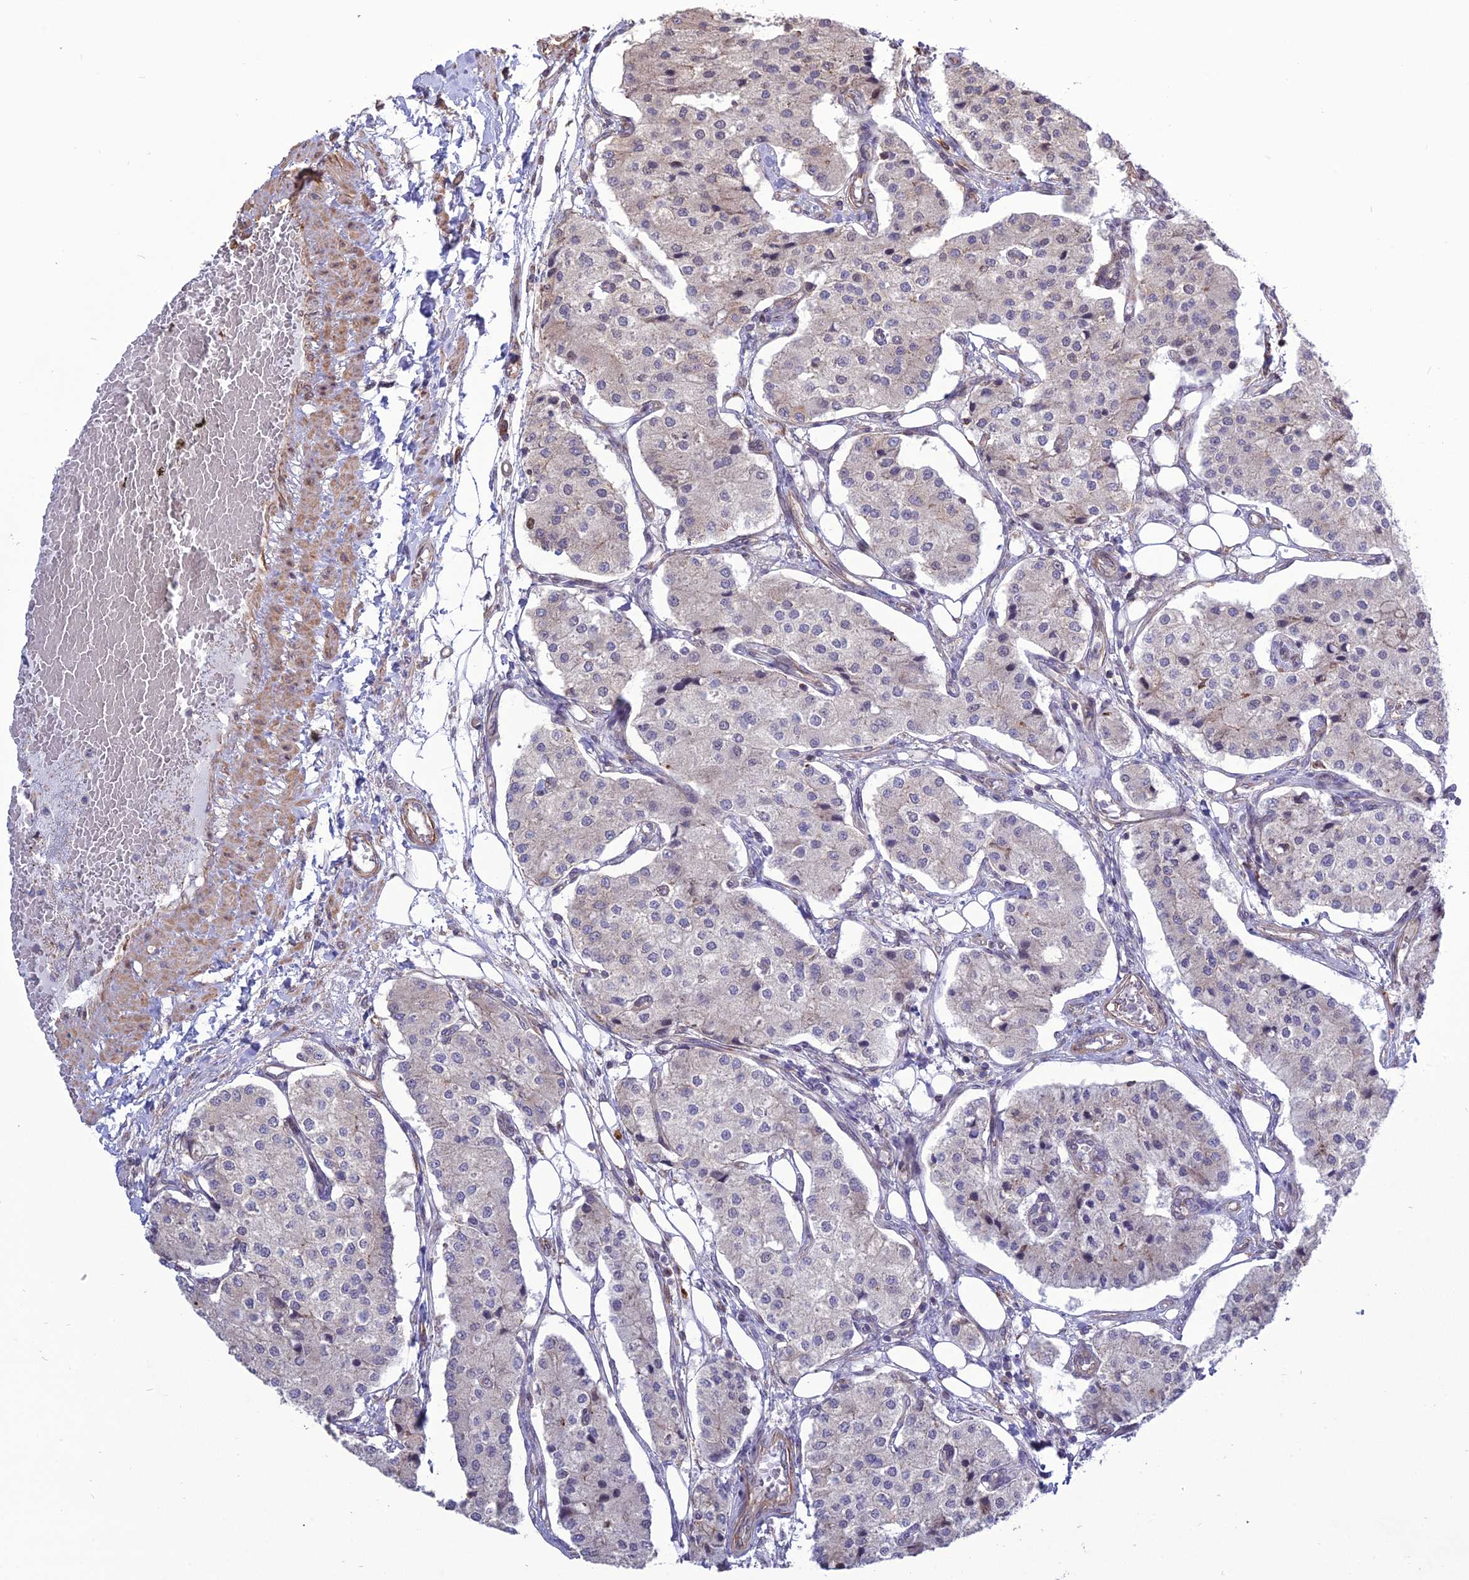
{"staining": {"intensity": "negative", "quantity": "none", "location": "none"}, "tissue": "carcinoid", "cell_type": "Tumor cells", "image_type": "cancer", "snomed": [{"axis": "morphology", "description": "Carcinoid, malignant, NOS"}, {"axis": "topography", "description": "Colon"}], "caption": "DAB immunohistochemical staining of carcinoid (malignant) displays no significant positivity in tumor cells. The staining was performed using DAB (3,3'-diaminobenzidine) to visualize the protein expression in brown, while the nuclei were stained in blue with hematoxylin (Magnification: 20x).", "gene": "TSPYL2", "patient": {"sex": "female", "age": 52}}